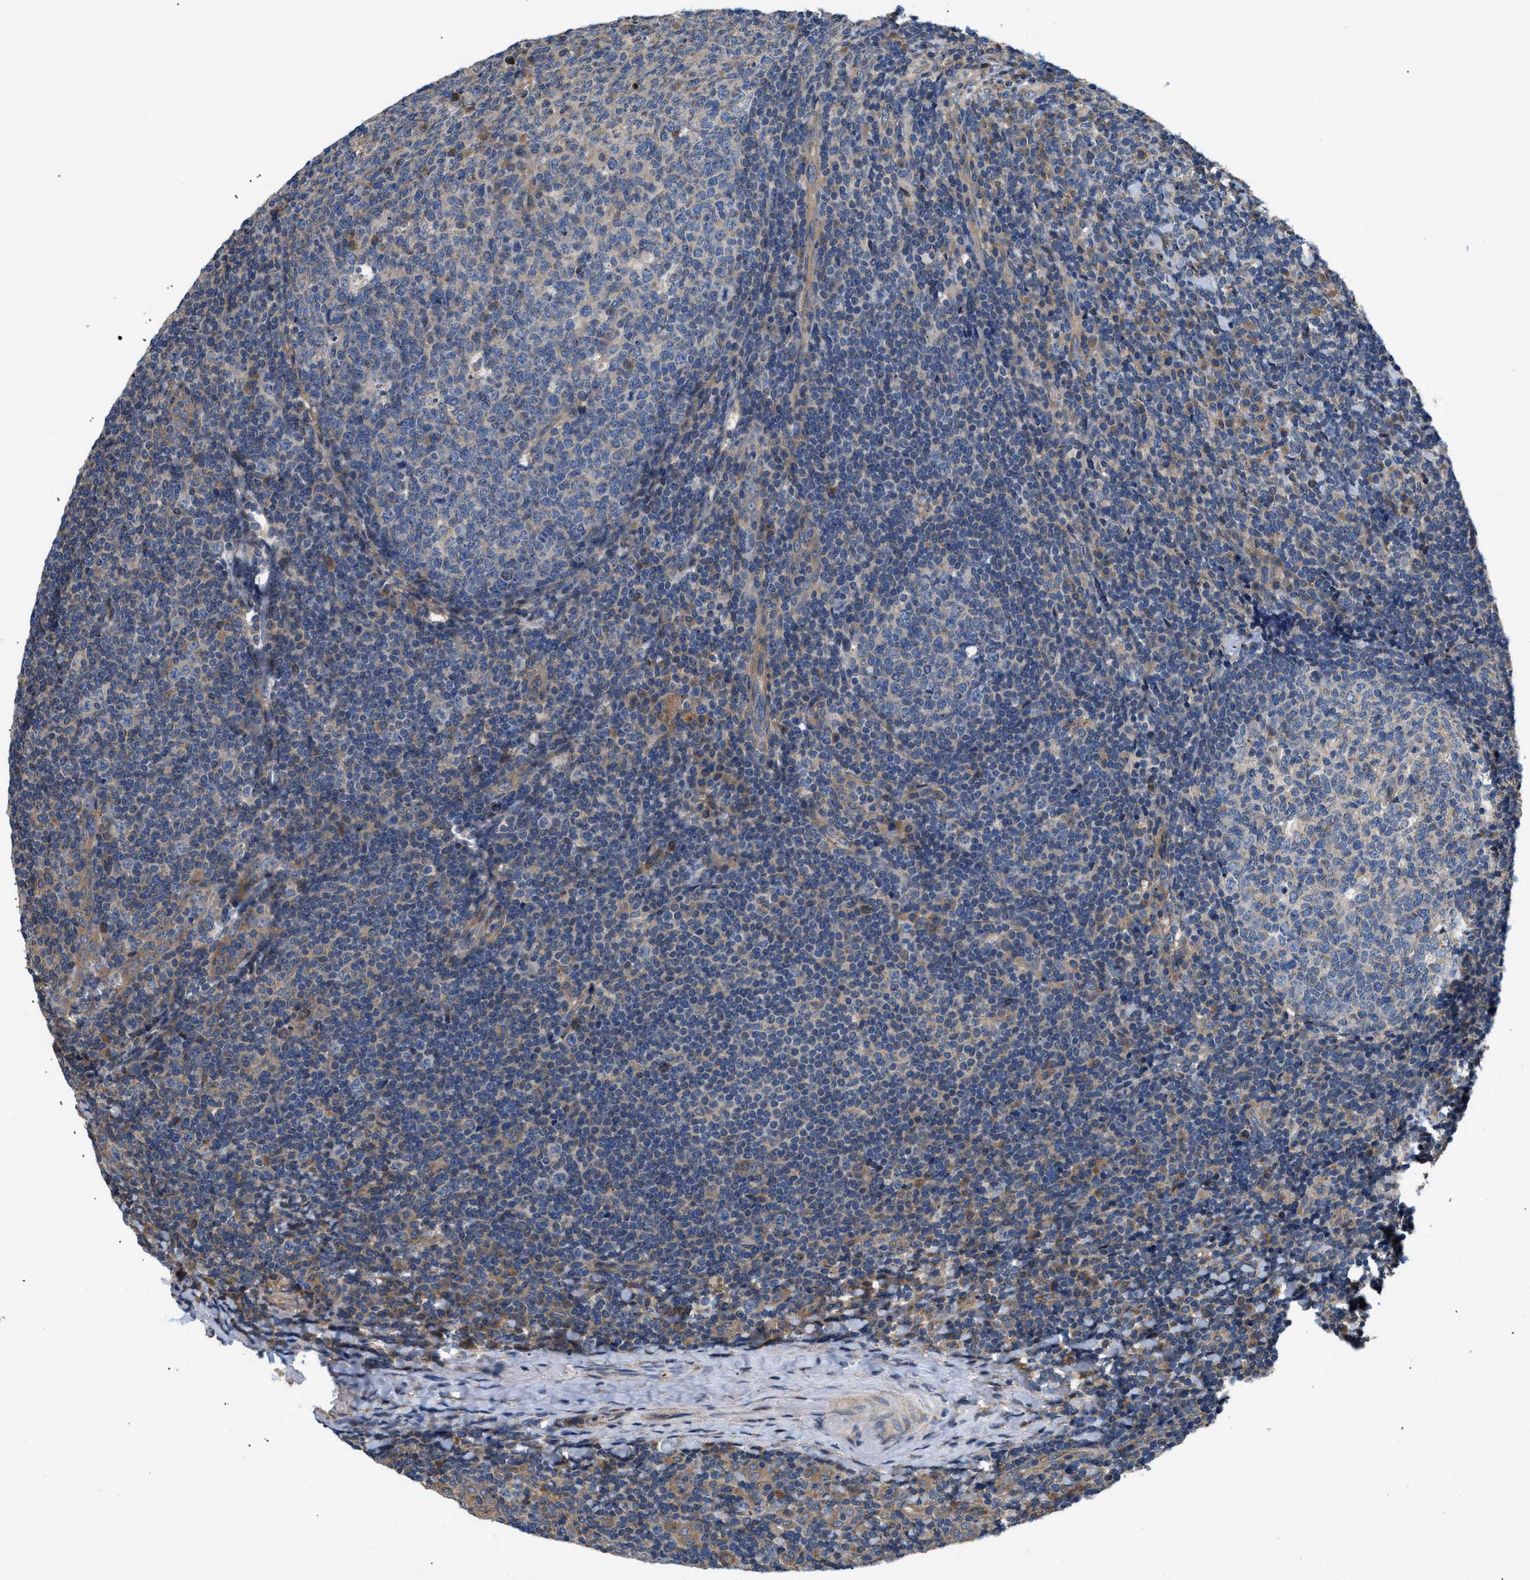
{"staining": {"intensity": "moderate", "quantity": "<25%", "location": "cytoplasmic/membranous"}, "tissue": "tonsil", "cell_type": "Germinal center cells", "image_type": "normal", "snomed": [{"axis": "morphology", "description": "Normal tissue, NOS"}, {"axis": "topography", "description": "Tonsil"}], "caption": "Immunohistochemistry (IHC) (DAB) staining of unremarkable tonsil displays moderate cytoplasmic/membranous protein staining in about <25% of germinal center cells. (DAB IHC, brown staining for protein, blue staining for nuclei).", "gene": "CEP128", "patient": {"sex": "male", "age": 37}}